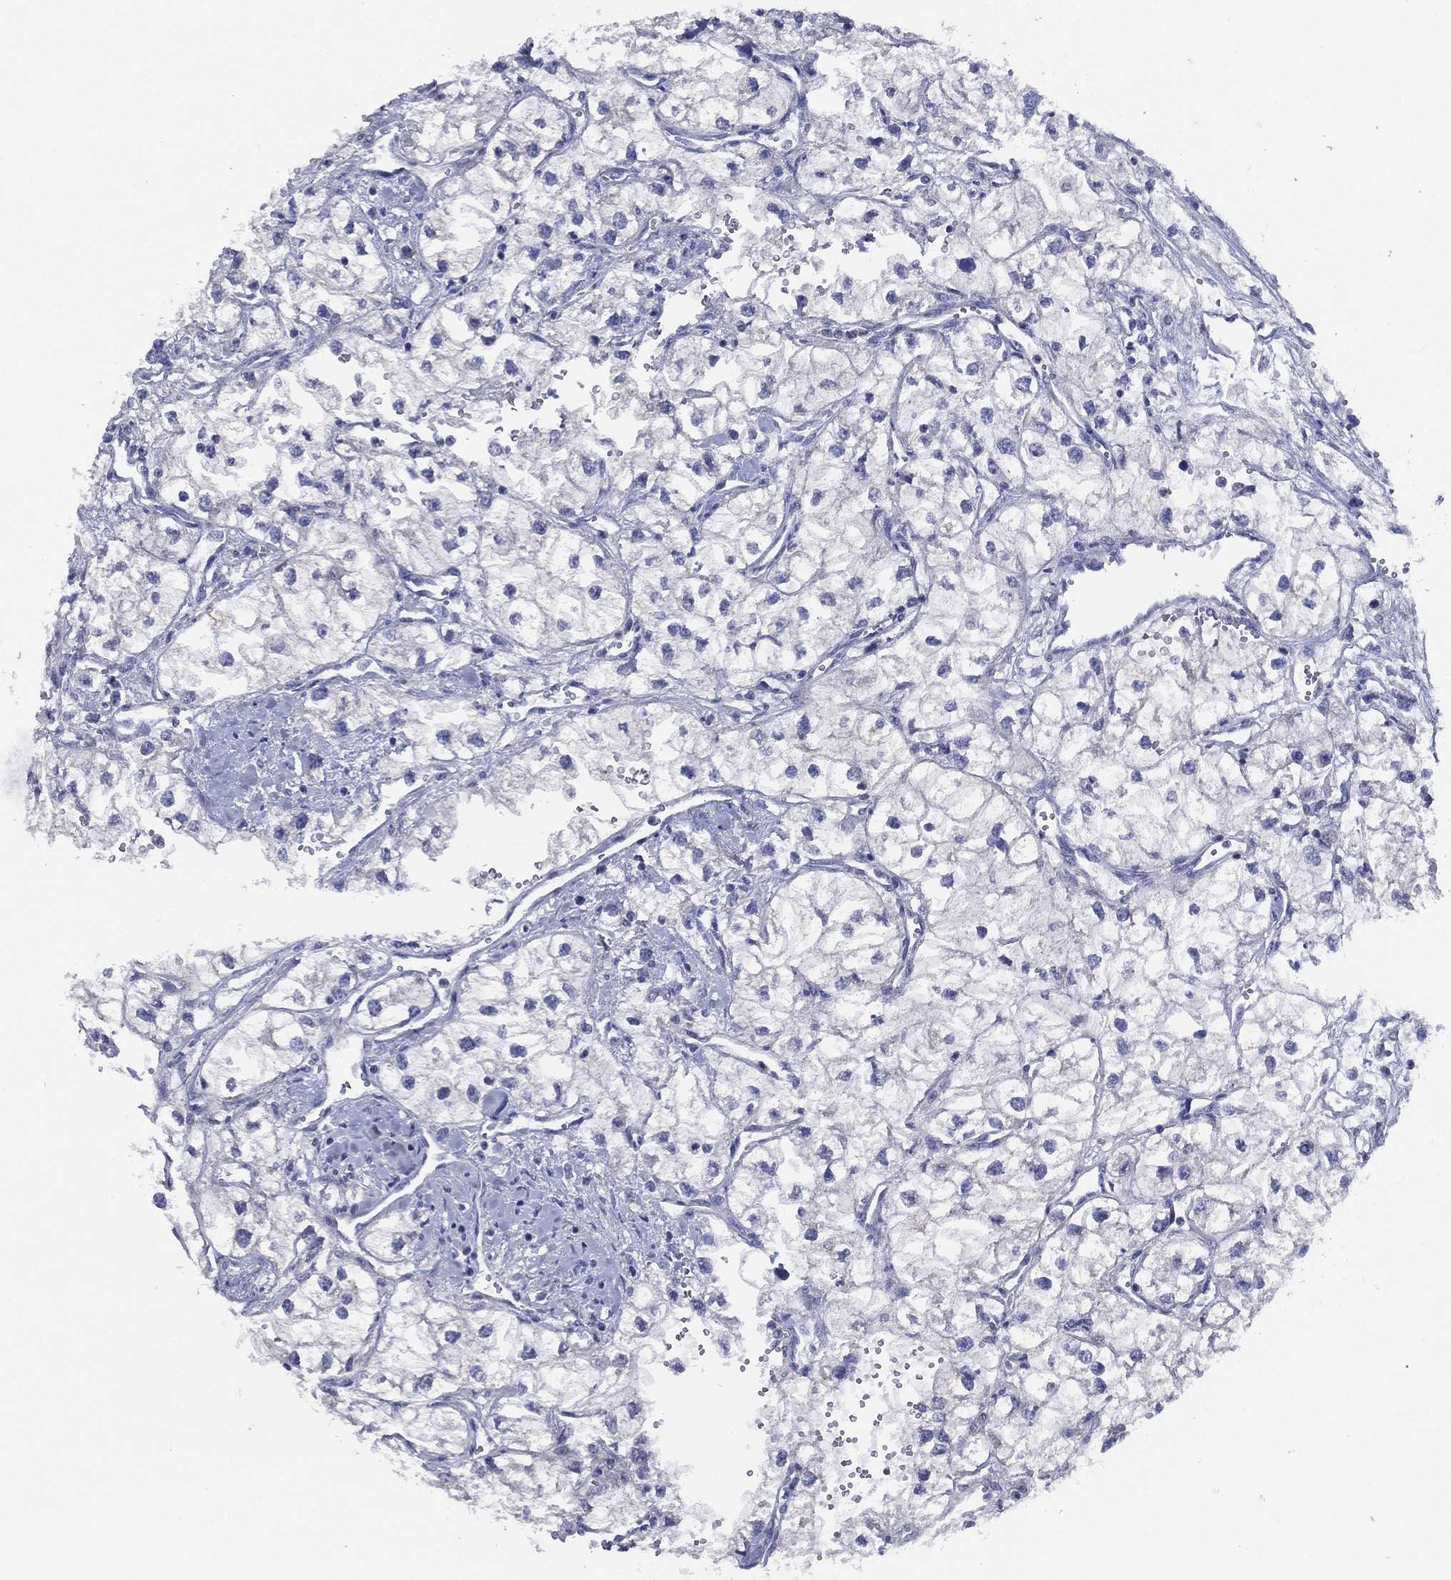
{"staining": {"intensity": "negative", "quantity": "none", "location": "none"}, "tissue": "renal cancer", "cell_type": "Tumor cells", "image_type": "cancer", "snomed": [{"axis": "morphology", "description": "Adenocarcinoma, NOS"}, {"axis": "topography", "description": "Kidney"}], "caption": "Renal cancer stained for a protein using IHC reveals no expression tumor cells.", "gene": "SLC13A4", "patient": {"sex": "male", "age": 59}}